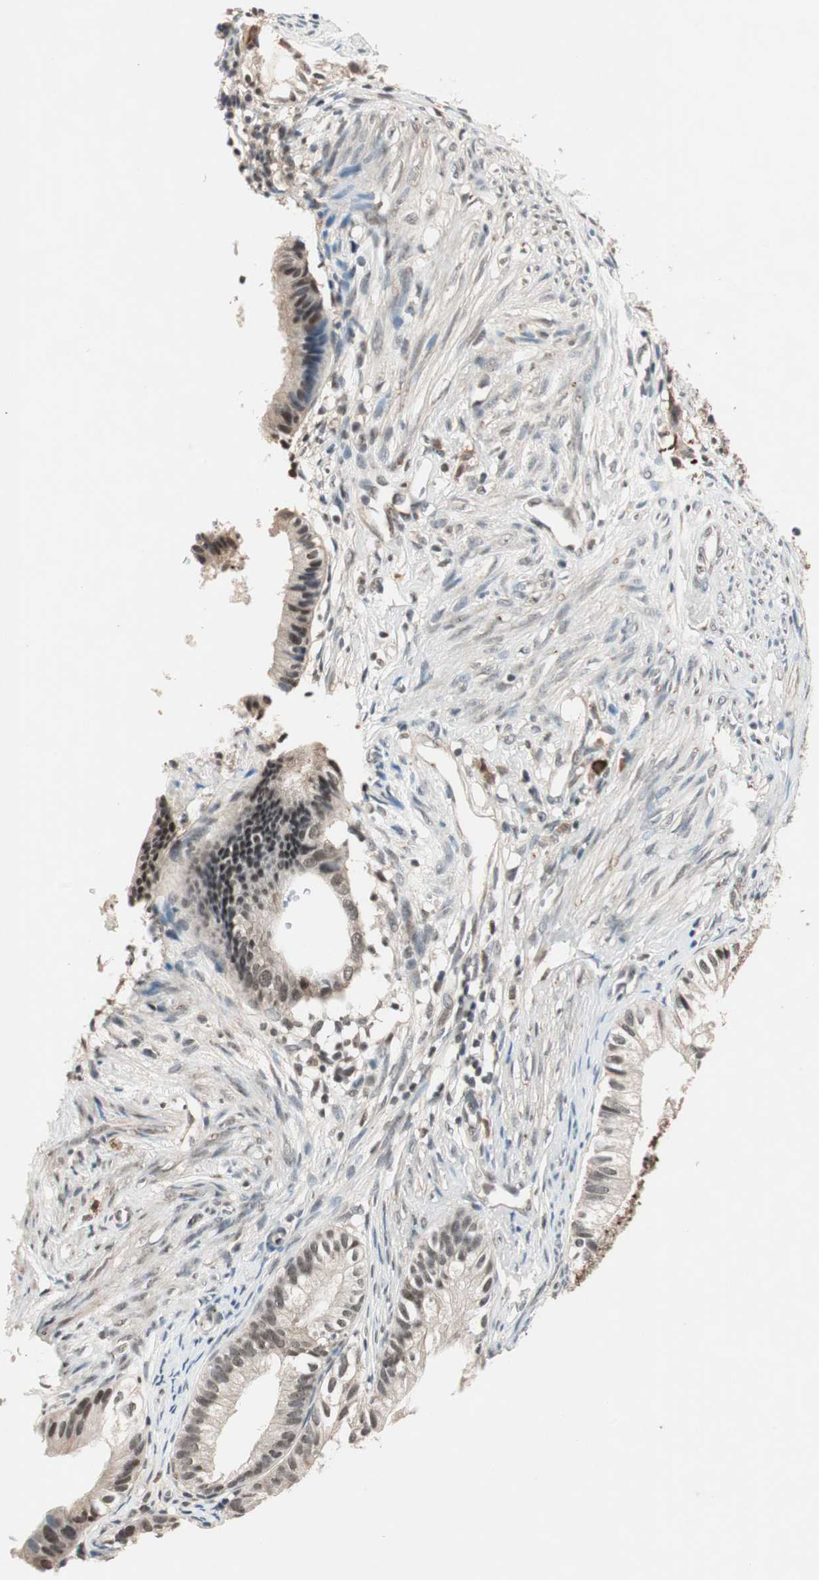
{"staining": {"intensity": "weak", "quantity": "25%-75%", "location": "cytoplasmic/membranous"}, "tissue": "cervical cancer", "cell_type": "Tumor cells", "image_type": "cancer", "snomed": [{"axis": "morphology", "description": "Normal tissue, NOS"}, {"axis": "morphology", "description": "Adenocarcinoma, NOS"}, {"axis": "topography", "description": "Cervix"}, {"axis": "topography", "description": "Endometrium"}], "caption": "Protein staining of cervical cancer tissue demonstrates weak cytoplasmic/membranous staining in about 25%-75% of tumor cells. (Stains: DAB in brown, nuclei in blue, Microscopy: brightfield microscopy at high magnification).", "gene": "NFRKB", "patient": {"sex": "female", "age": 86}}